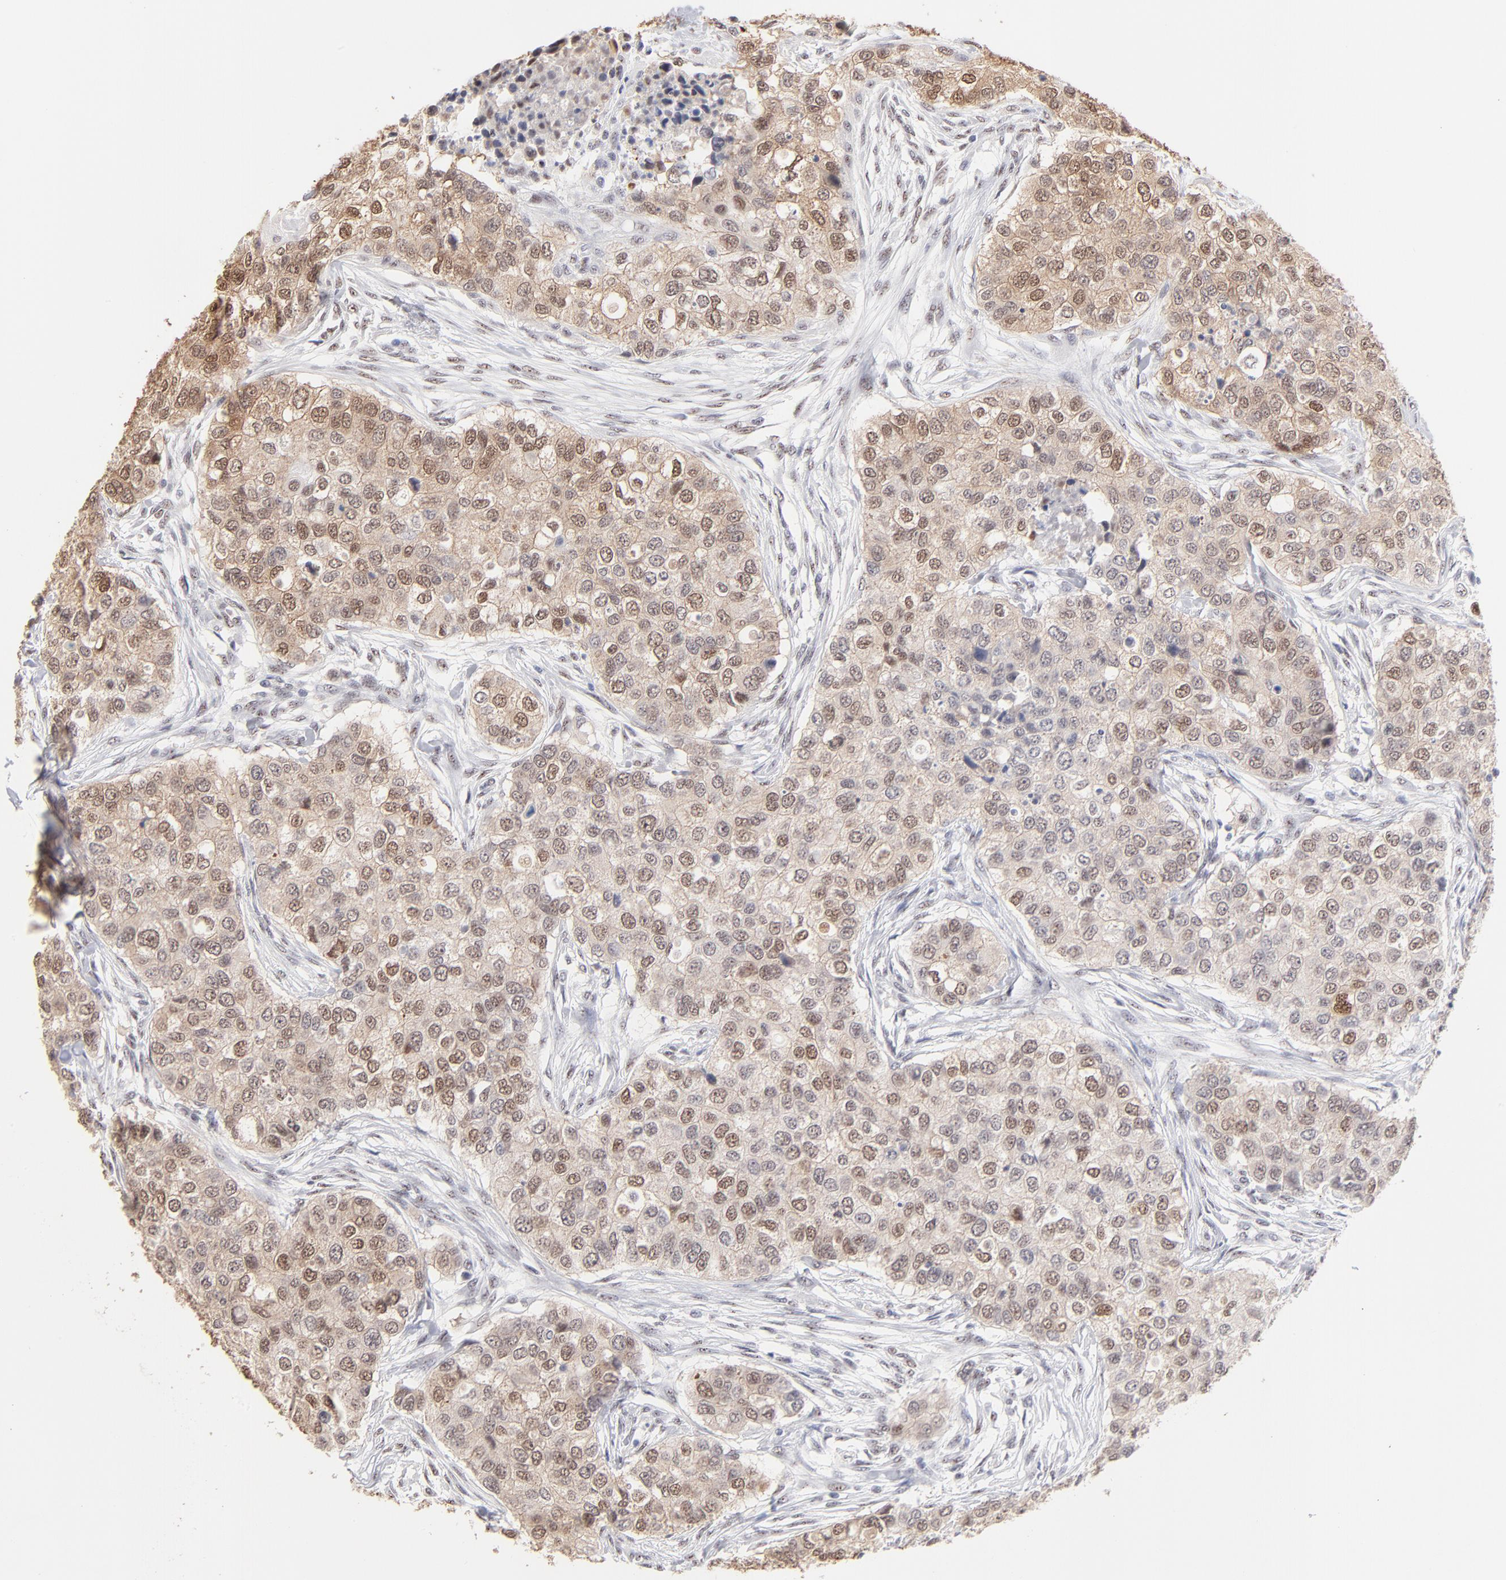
{"staining": {"intensity": "moderate", "quantity": ">75%", "location": "cytoplasmic/membranous,nuclear"}, "tissue": "breast cancer", "cell_type": "Tumor cells", "image_type": "cancer", "snomed": [{"axis": "morphology", "description": "Normal tissue, NOS"}, {"axis": "morphology", "description": "Duct carcinoma"}, {"axis": "topography", "description": "Breast"}], "caption": "An image of human invasive ductal carcinoma (breast) stained for a protein exhibits moderate cytoplasmic/membranous and nuclear brown staining in tumor cells.", "gene": "STAT3", "patient": {"sex": "female", "age": 49}}